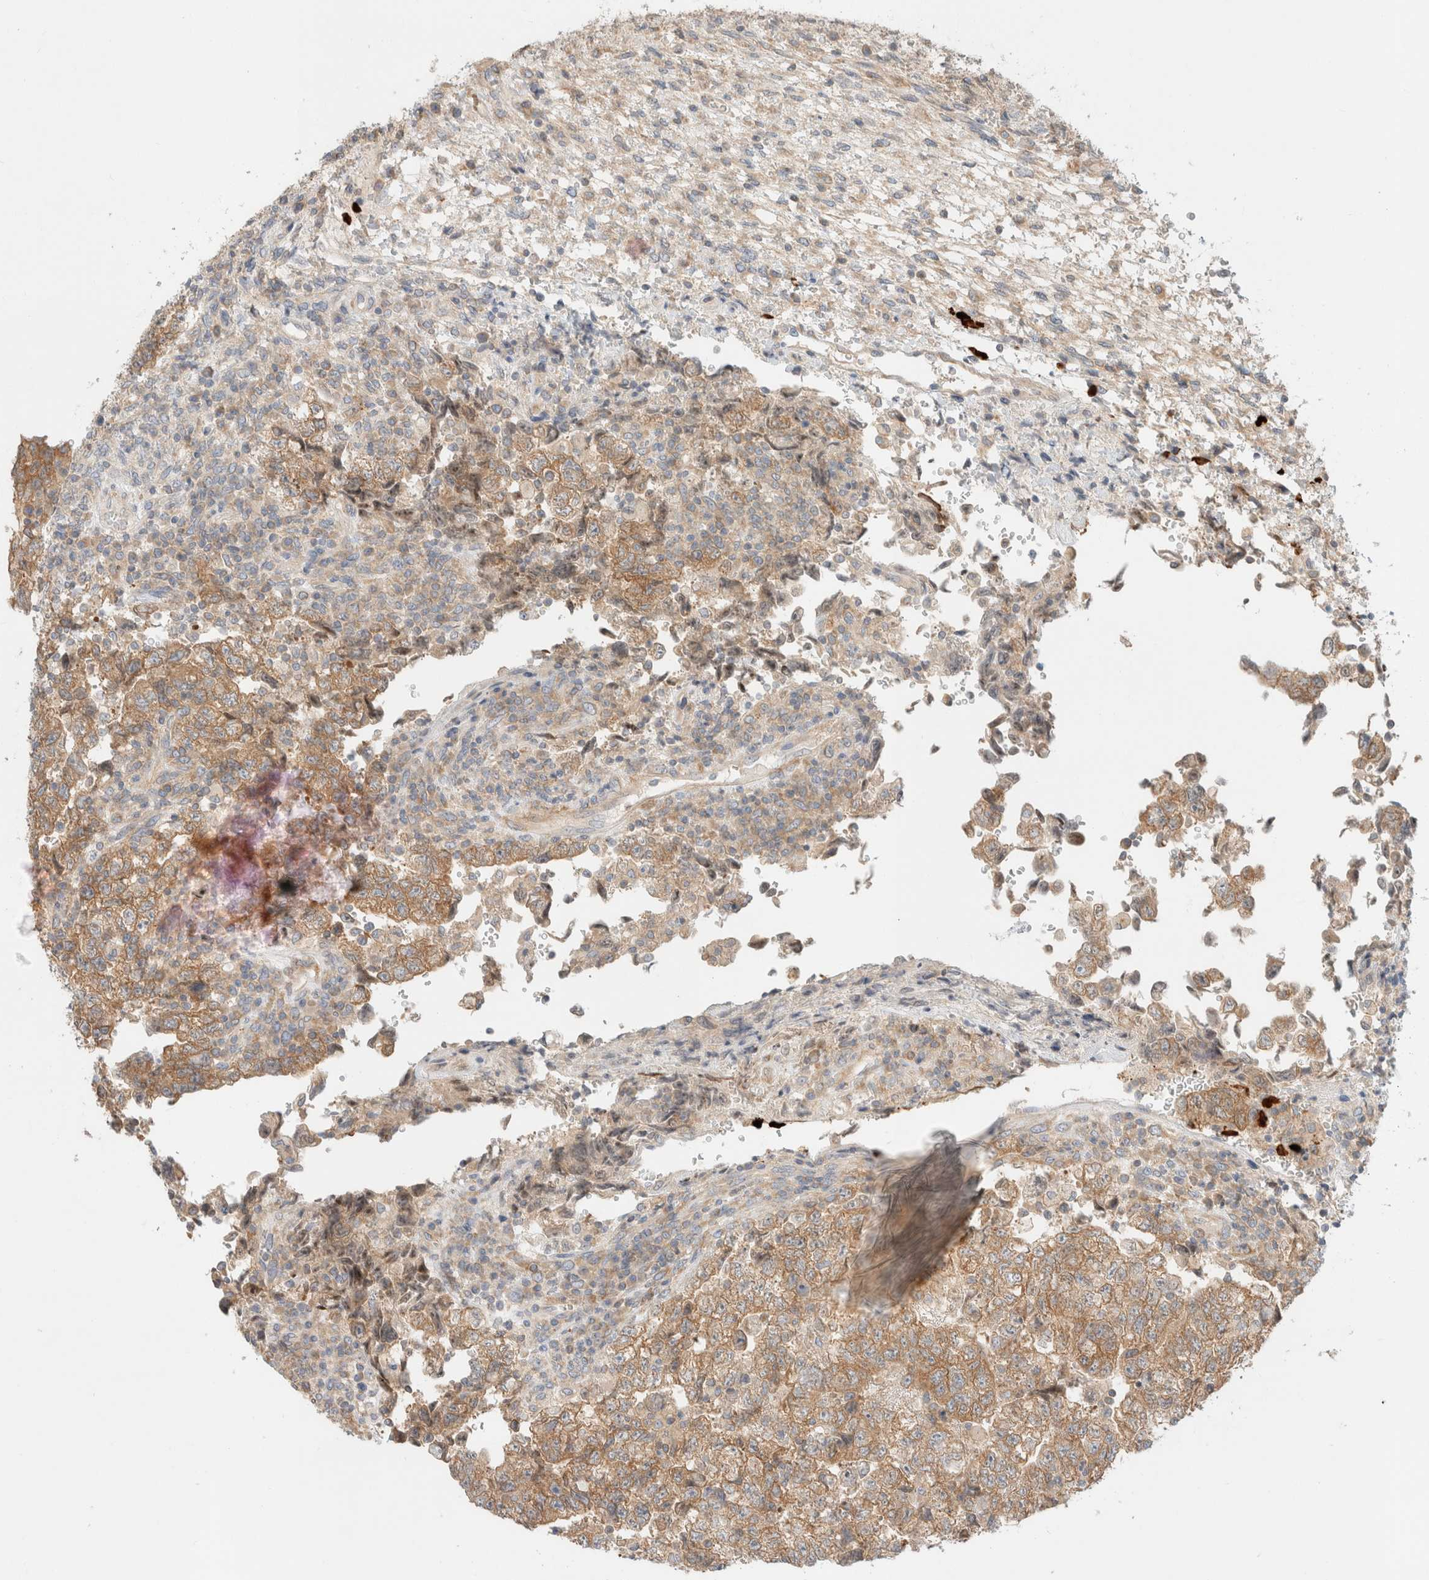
{"staining": {"intensity": "moderate", "quantity": ">75%", "location": "cytoplasmic/membranous"}, "tissue": "testis cancer", "cell_type": "Tumor cells", "image_type": "cancer", "snomed": [{"axis": "morphology", "description": "Normal tissue, NOS"}, {"axis": "morphology", "description": "Carcinoma, Embryonal, NOS"}, {"axis": "topography", "description": "Testis"}], "caption": "Immunohistochemistry (IHC) staining of testis cancer (embryonal carcinoma), which displays medium levels of moderate cytoplasmic/membranous positivity in about >75% of tumor cells indicating moderate cytoplasmic/membranous protein positivity. The staining was performed using DAB (3,3'-diaminobenzidine) (brown) for protein detection and nuclei were counterstained in hematoxylin (blue).", "gene": "MARK3", "patient": {"sex": "male", "age": 36}}